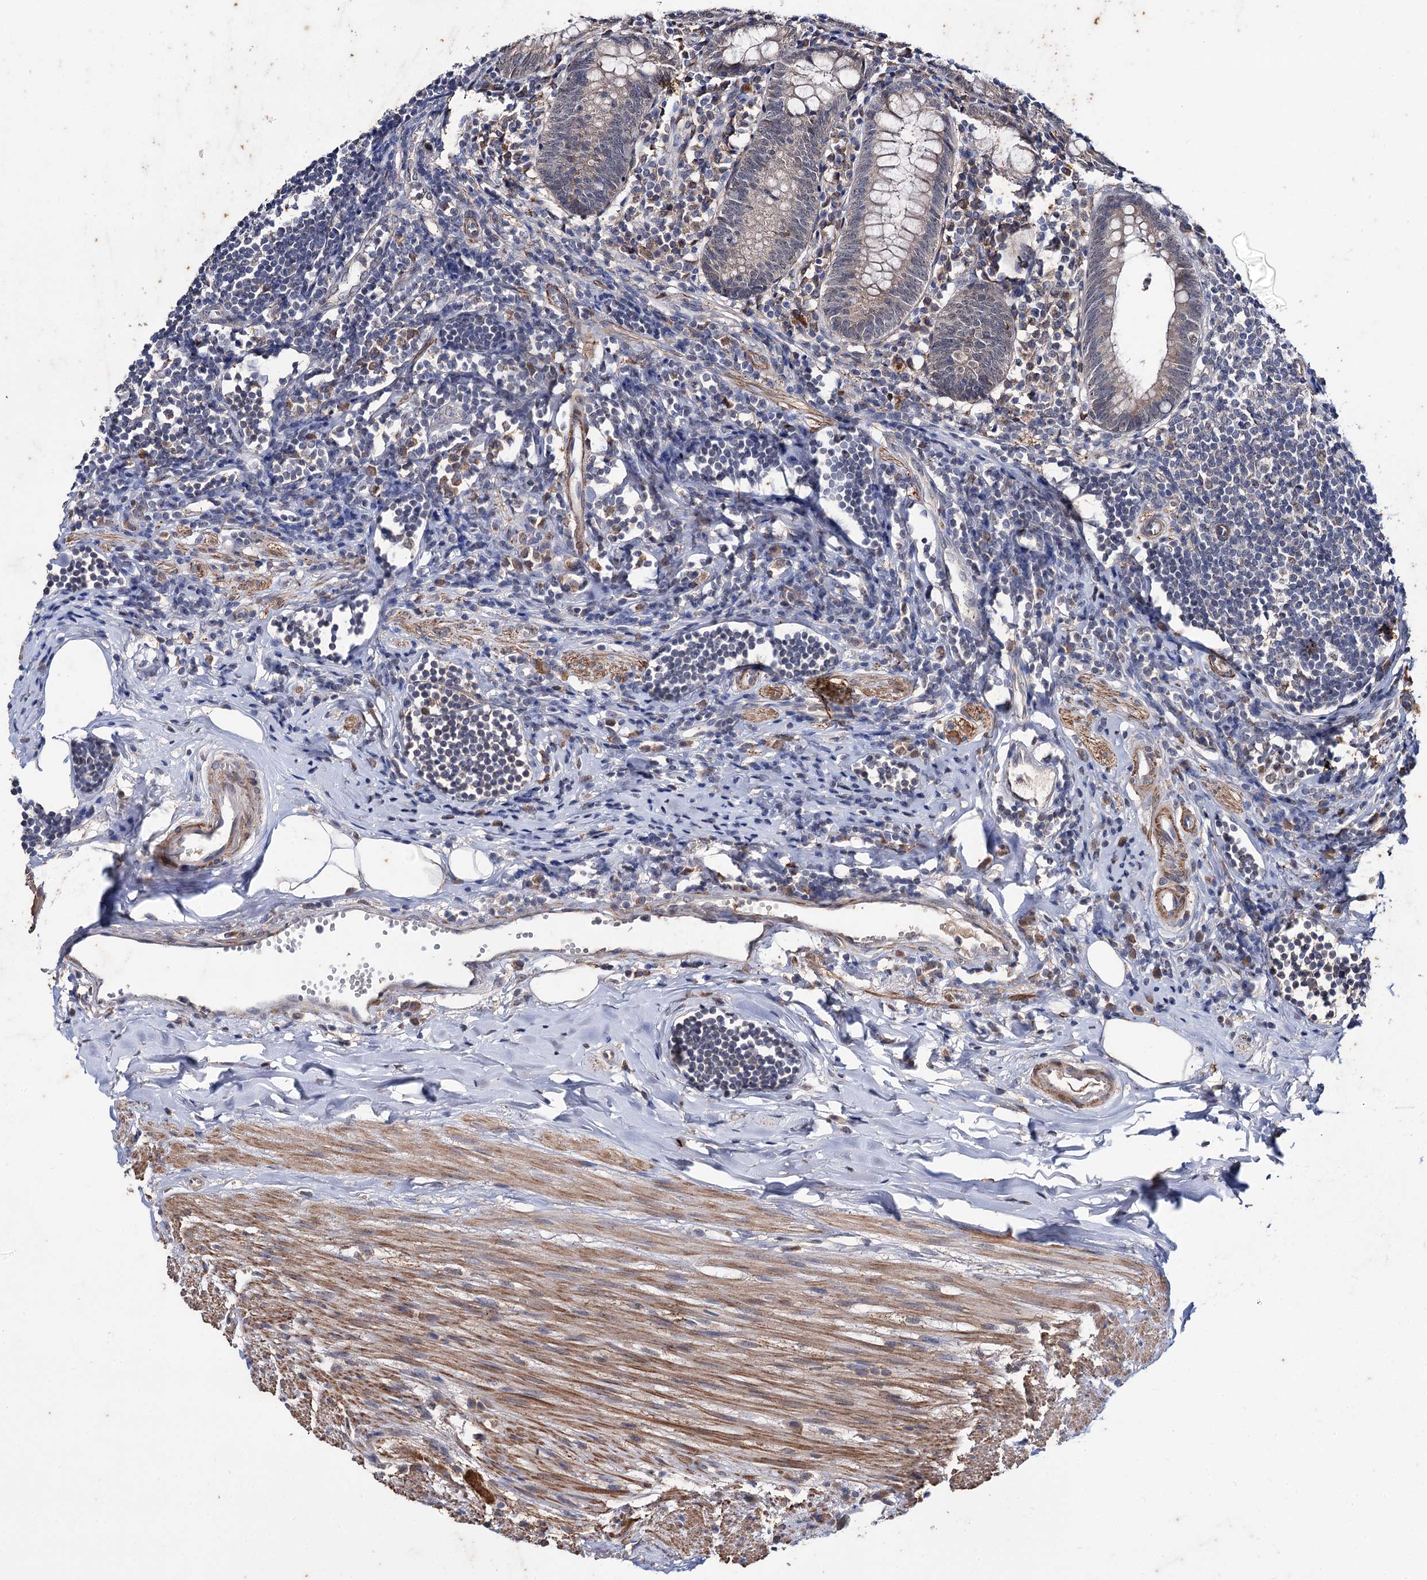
{"staining": {"intensity": "weak", "quantity": "25%-75%", "location": "cytoplasmic/membranous"}, "tissue": "appendix", "cell_type": "Glandular cells", "image_type": "normal", "snomed": [{"axis": "morphology", "description": "Normal tissue, NOS"}, {"axis": "topography", "description": "Appendix"}], "caption": "A brown stain shows weak cytoplasmic/membranous positivity of a protein in glandular cells of benign human appendix.", "gene": "CLPB", "patient": {"sex": "female", "age": 54}}